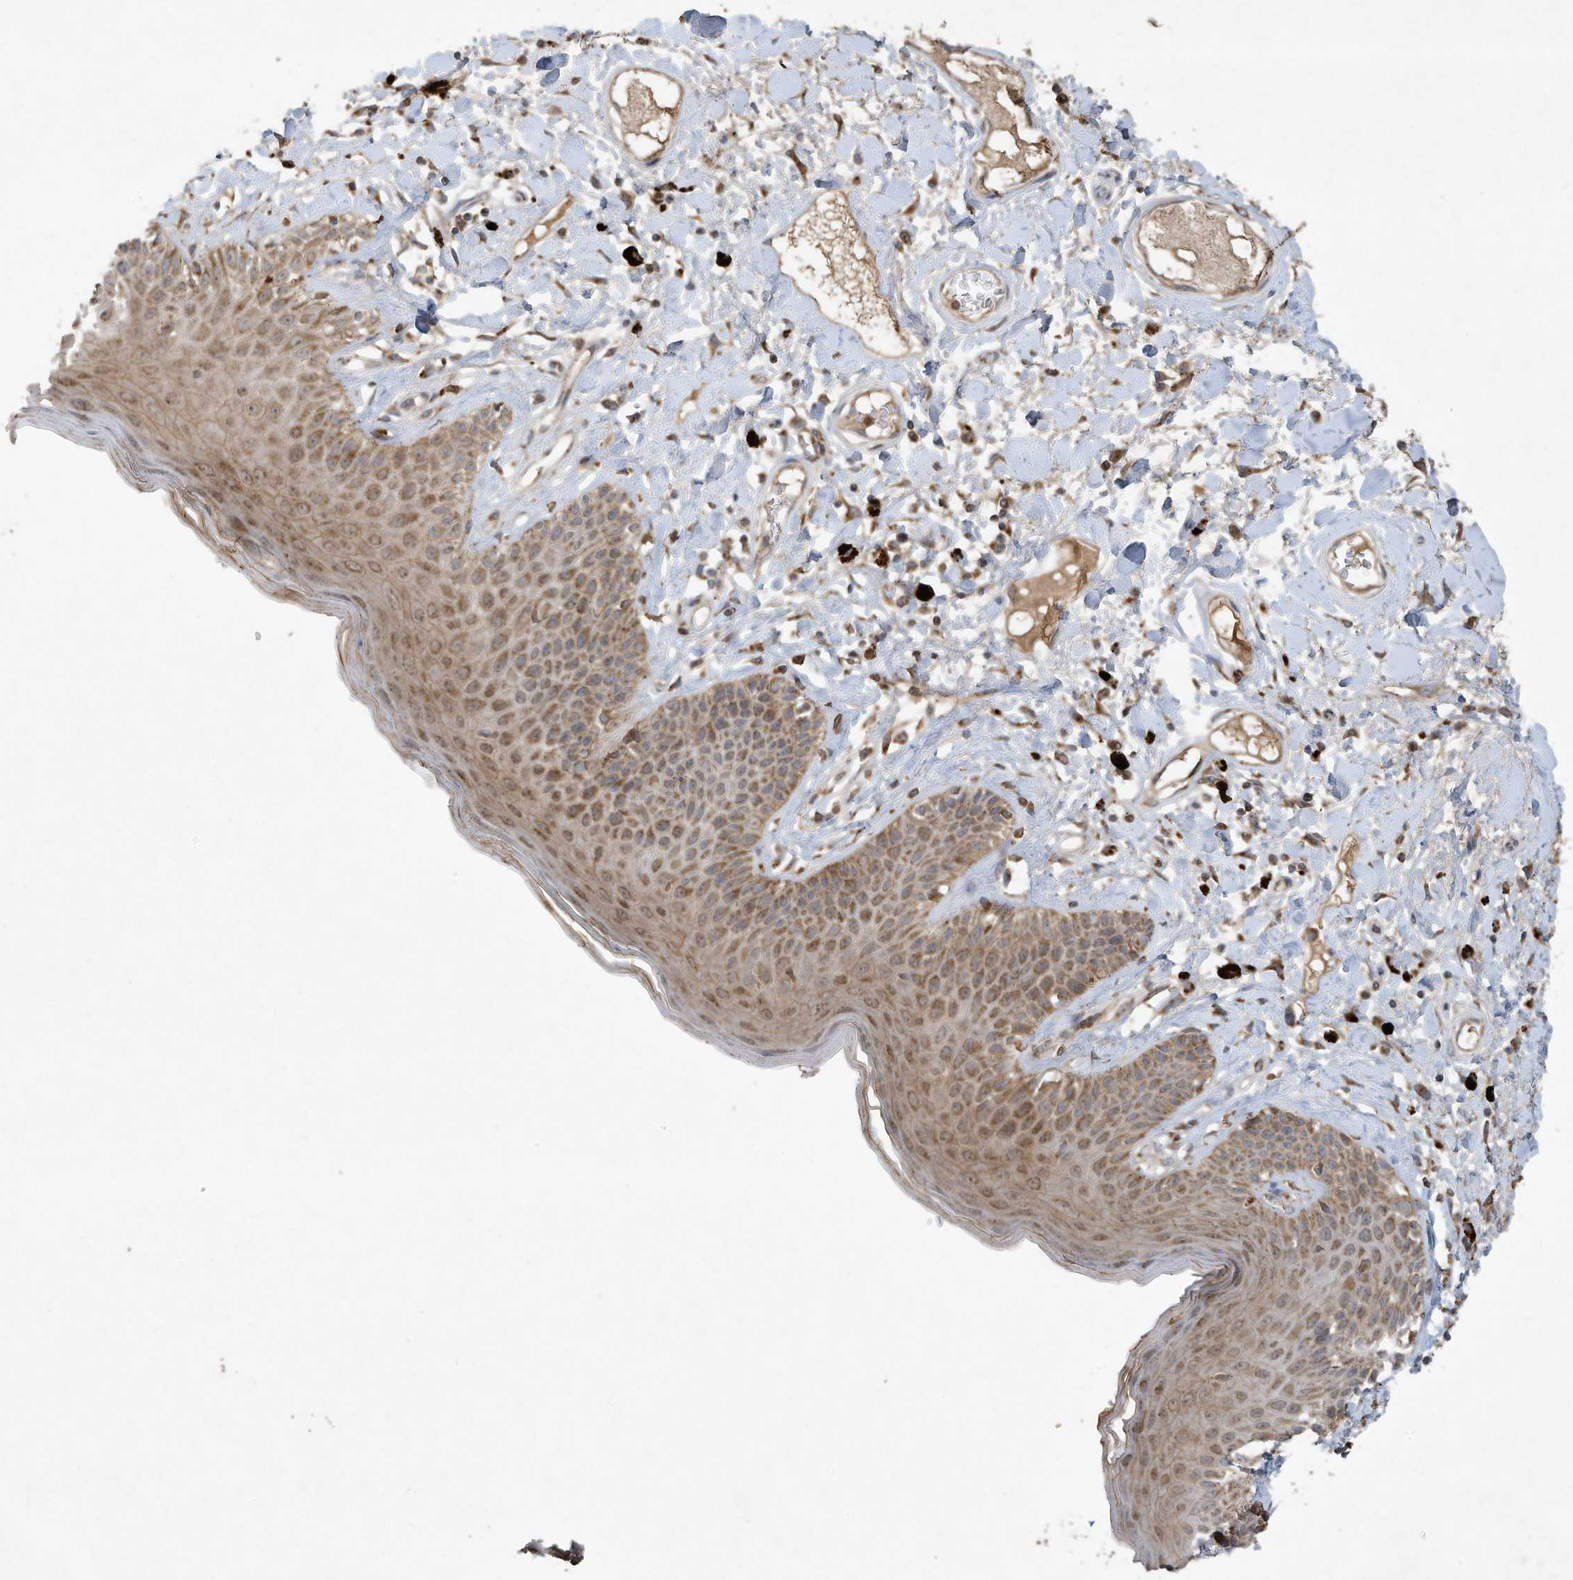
{"staining": {"intensity": "moderate", "quantity": ">75%", "location": "cytoplasmic/membranous"}, "tissue": "skin", "cell_type": "Epidermal cells", "image_type": "normal", "snomed": [{"axis": "morphology", "description": "Normal tissue, NOS"}, {"axis": "topography", "description": "Anal"}], "caption": "A medium amount of moderate cytoplasmic/membranous expression is appreciated in approximately >75% of epidermal cells in normal skin.", "gene": "C2orf74", "patient": {"sex": "female", "age": 78}}